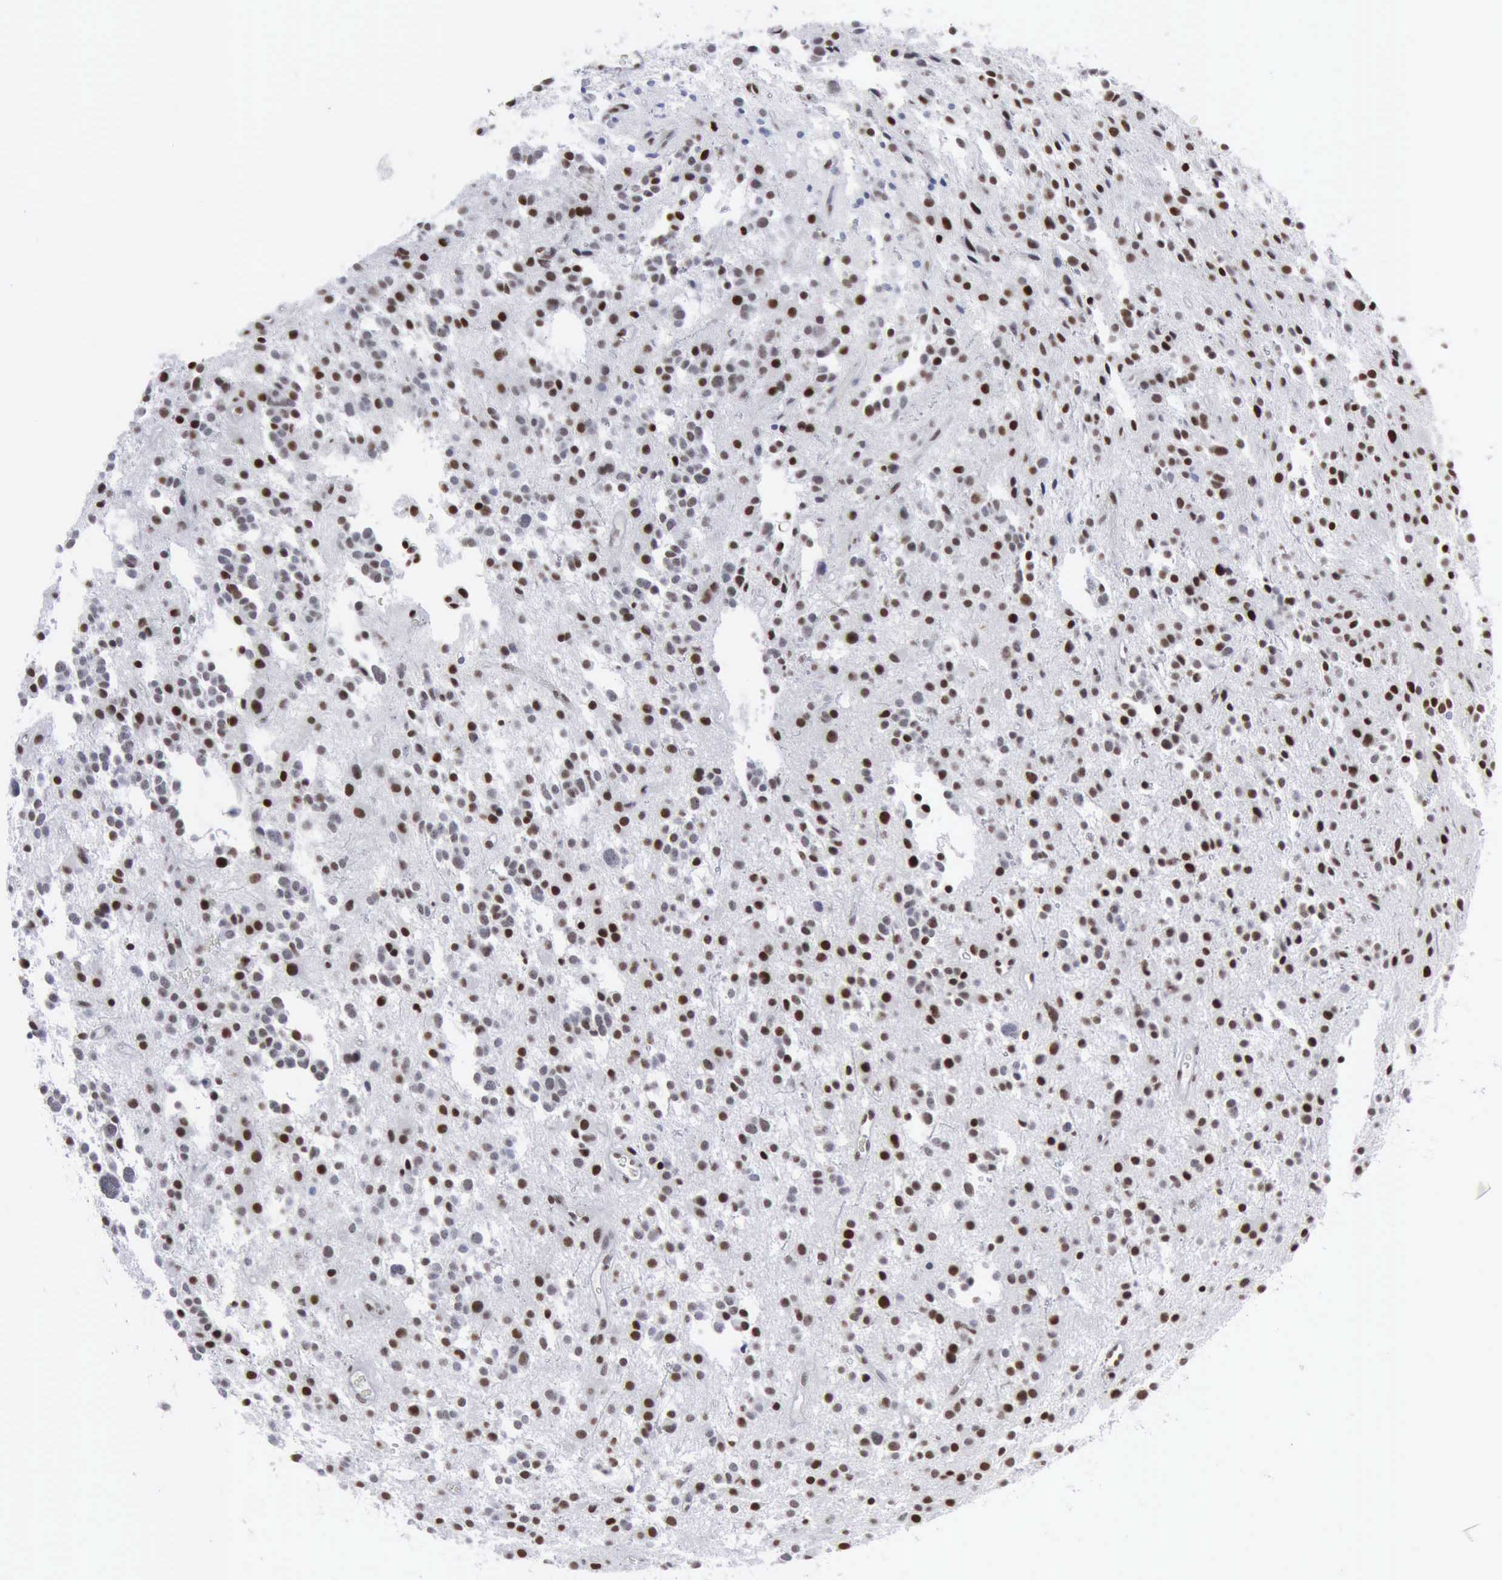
{"staining": {"intensity": "moderate", "quantity": ">75%", "location": "nuclear"}, "tissue": "glioma", "cell_type": "Tumor cells", "image_type": "cancer", "snomed": [{"axis": "morphology", "description": "Glioma, malignant, Low grade"}, {"axis": "topography", "description": "Brain"}], "caption": "Immunohistochemical staining of malignant low-grade glioma reveals moderate nuclear protein positivity in about >75% of tumor cells.", "gene": "XPA", "patient": {"sex": "female", "age": 36}}